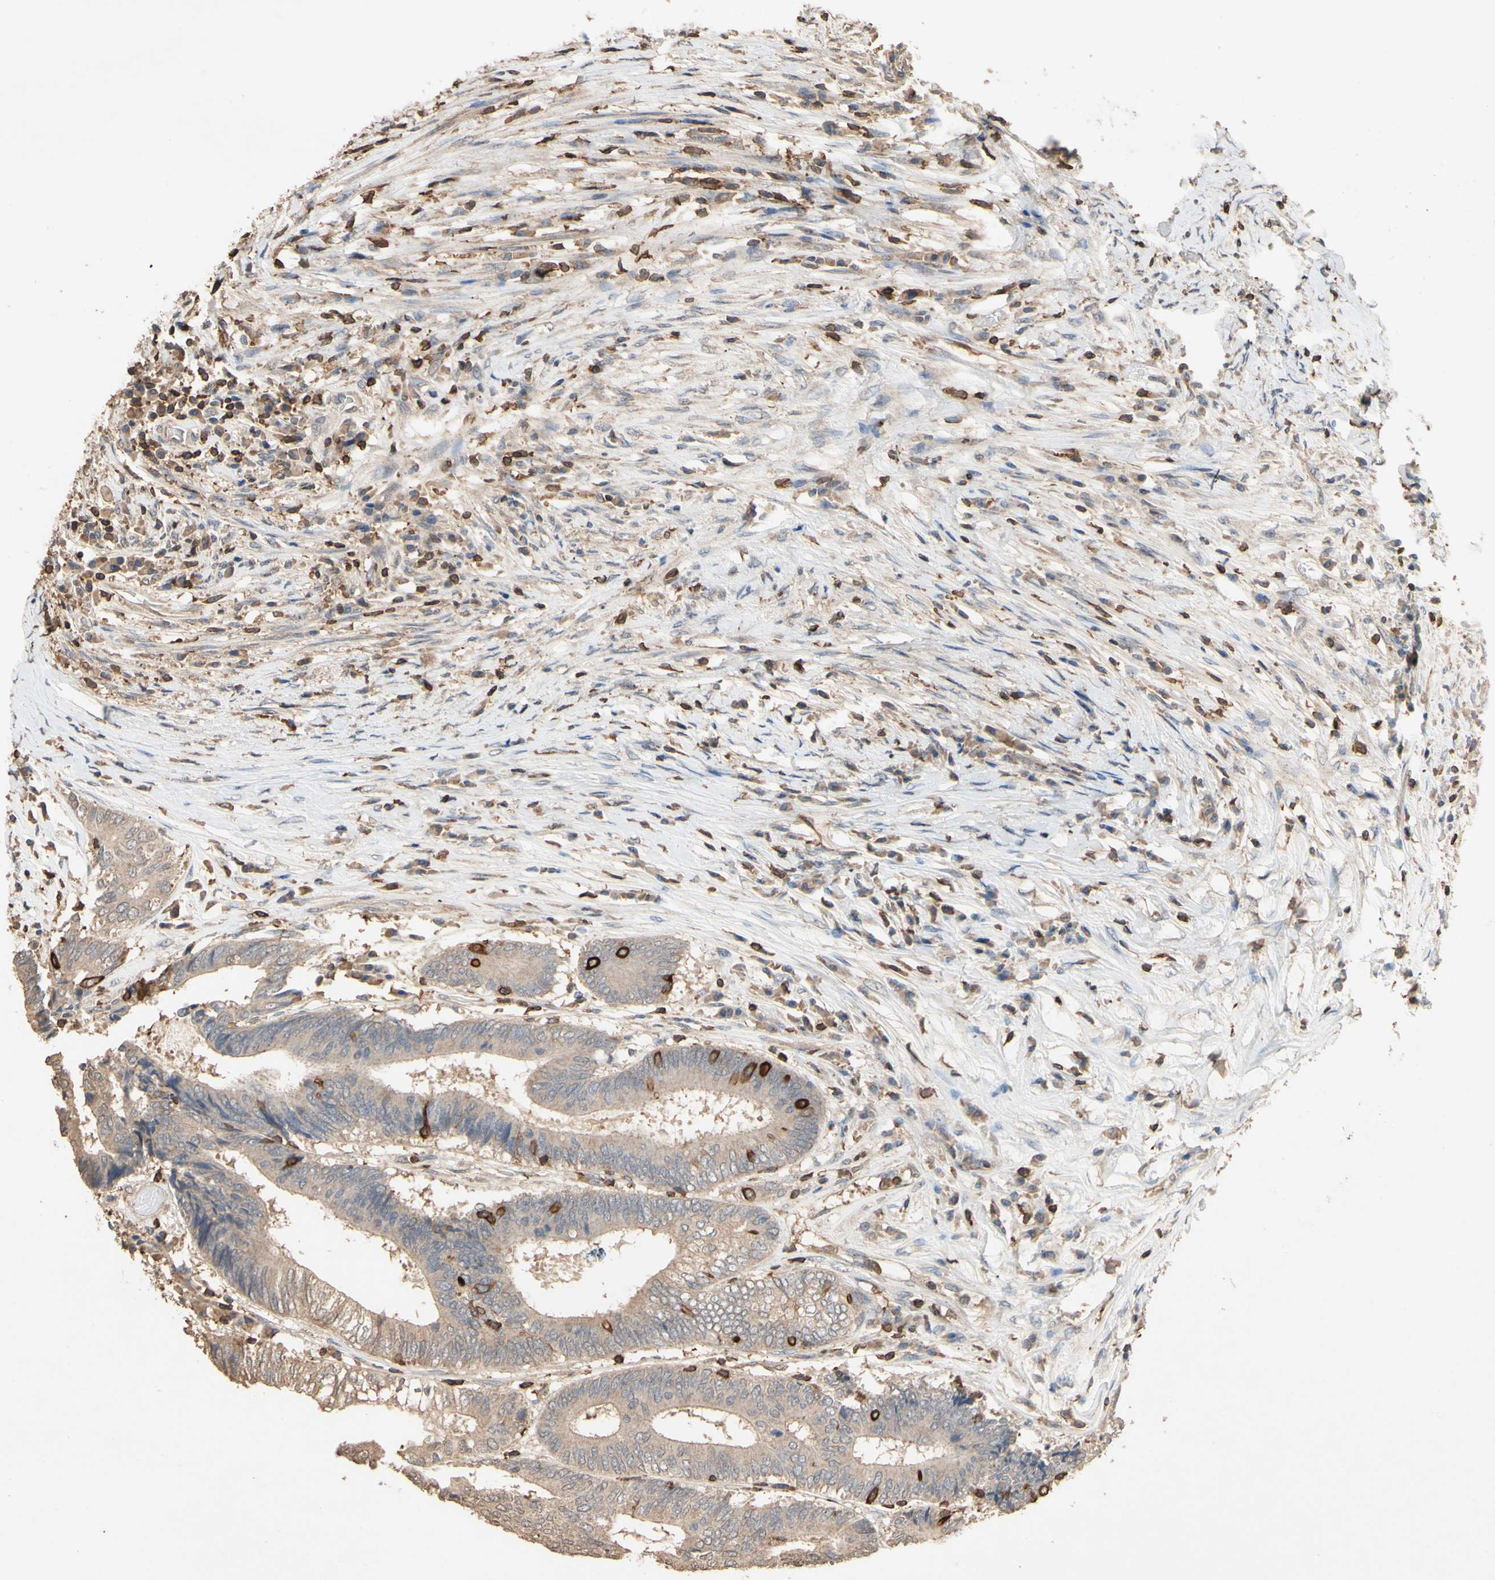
{"staining": {"intensity": "weak", "quantity": ">75%", "location": "cytoplasmic/membranous"}, "tissue": "colorectal cancer", "cell_type": "Tumor cells", "image_type": "cancer", "snomed": [{"axis": "morphology", "description": "Adenocarcinoma, NOS"}, {"axis": "topography", "description": "Rectum"}], "caption": "IHC image of neoplastic tissue: colorectal cancer stained using immunohistochemistry demonstrates low levels of weak protein expression localized specifically in the cytoplasmic/membranous of tumor cells, appearing as a cytoplasmic/membranous brown color.", "gene": "MAP3K10", "patient": {"sex": "male", "age": 63}}